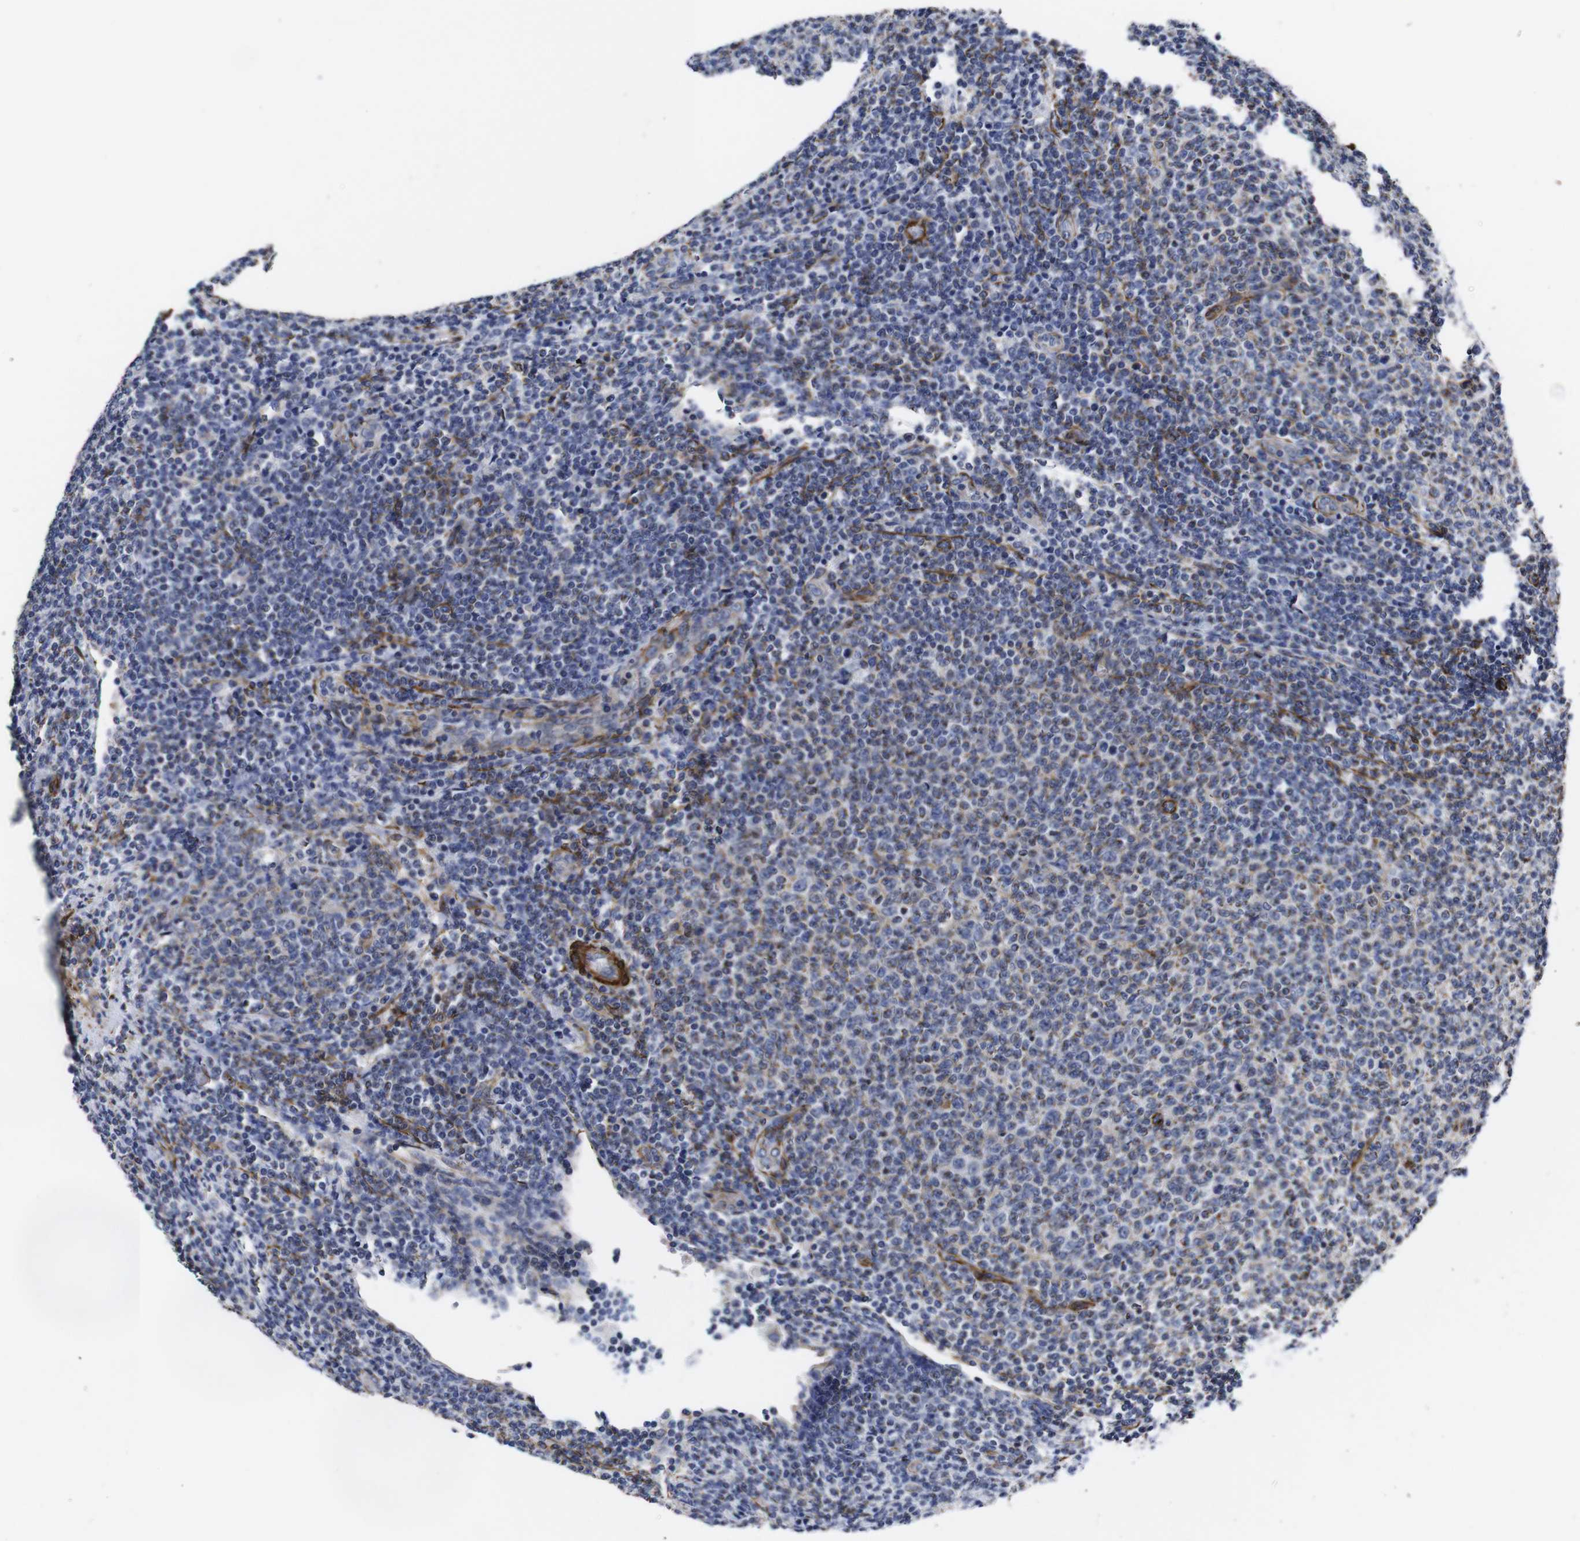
{"staining": {"intensity": "weak", "quantity": "25%-75%", "location": "cytoplasmic/membranous"}, "tissue": "lymphoma", "cell_type": "Tumor cells", "image_type": "cancer", "snomed": [{"axis": "morphology", "description": "Malignant lymphoma, non-Hodgkin's type, Low grade"}, {"axis": "topography", "description": "Lymph node"}], "caption": "Protein staining of lymphoma tissue reveals weak cytoplasmic/membranous positivity in approximately 25%-75% of tumor cells.", "gene": "WNT10A", "patient": {"sex": "male", "age": 66}}